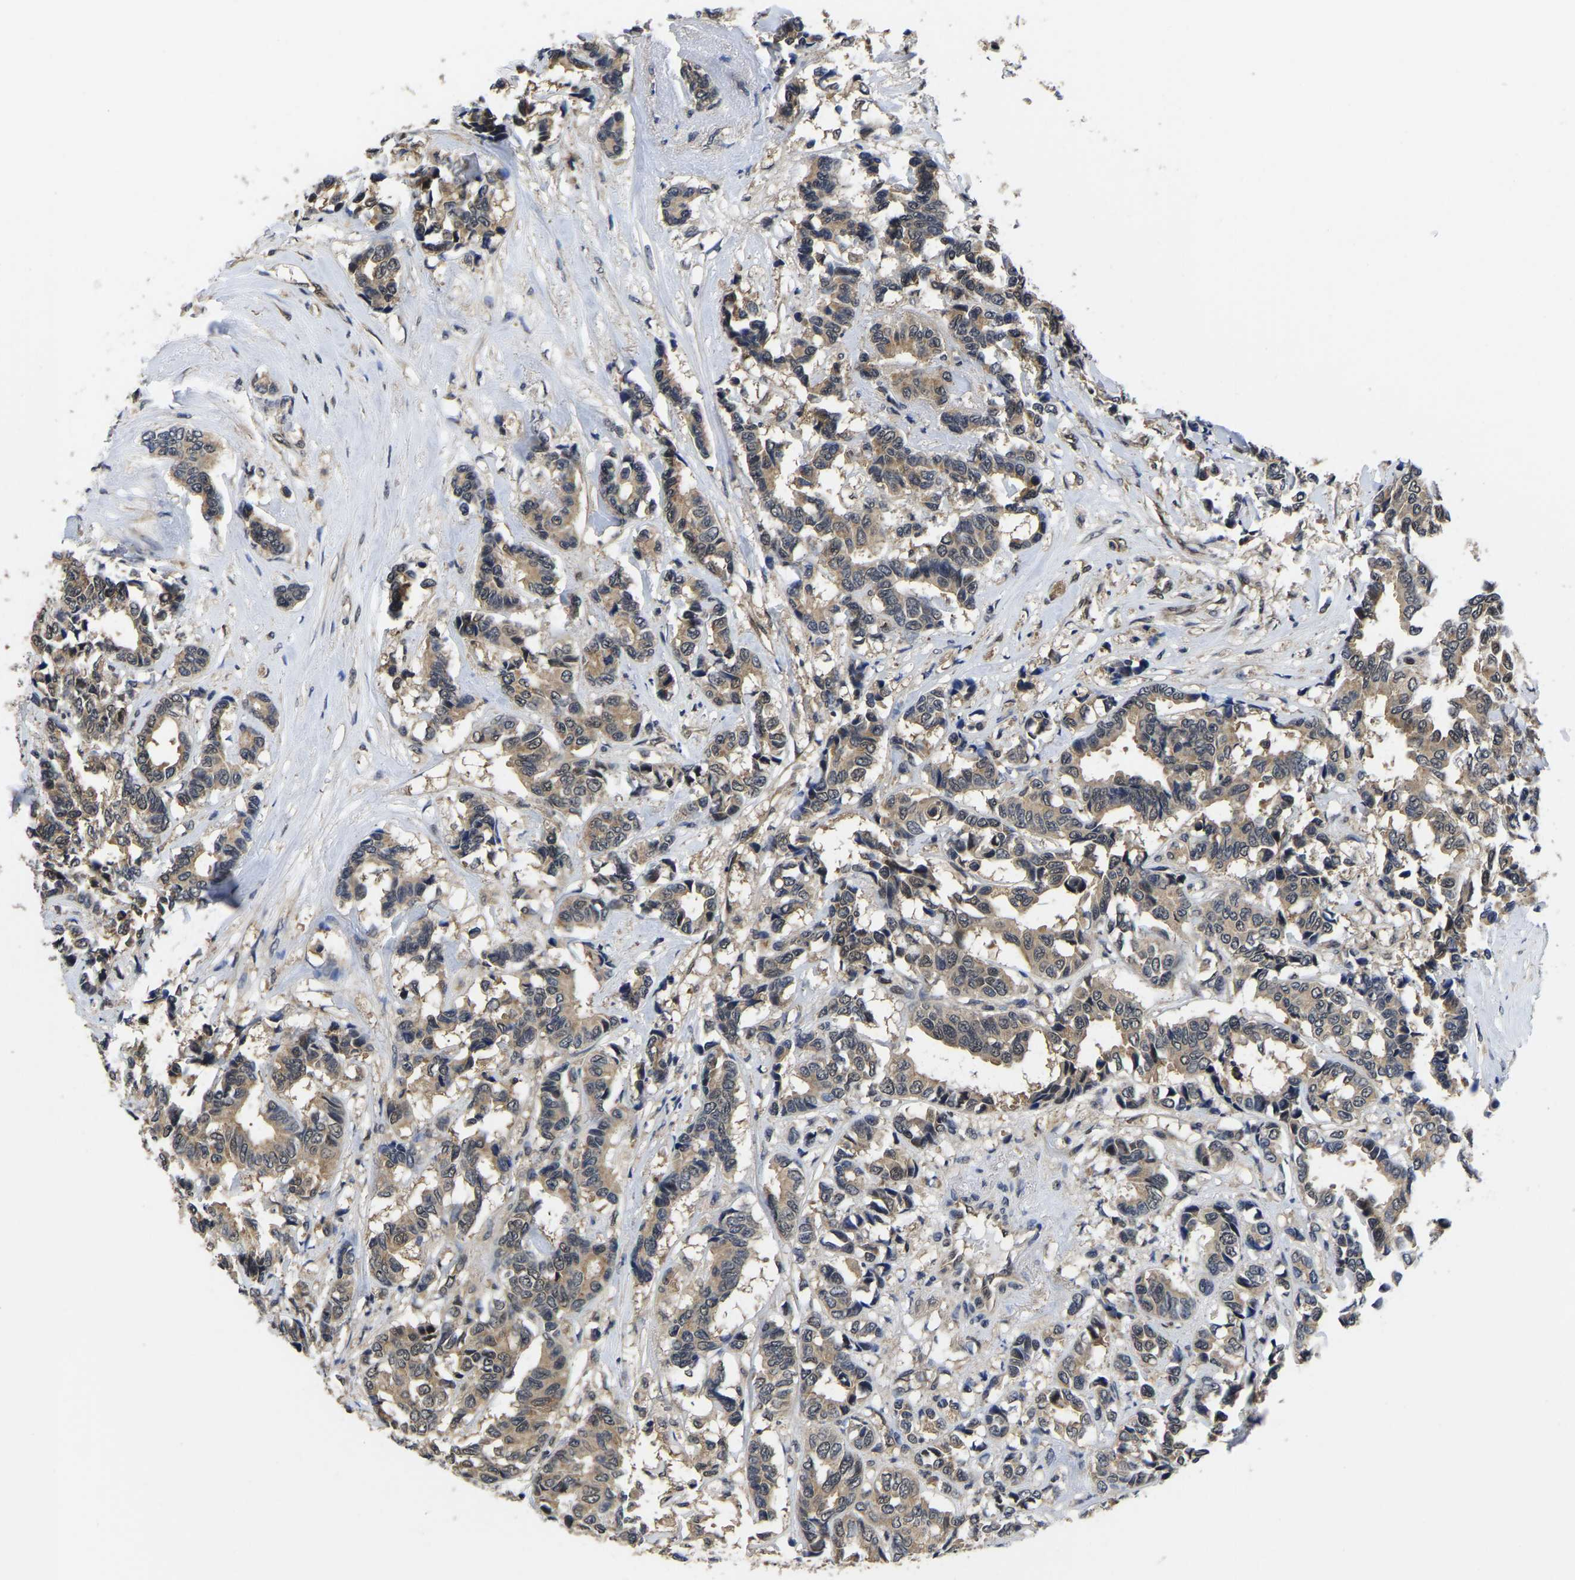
{"staining": {"intensity": "moderate", "quantity": ">75%", "location": "cytoplasmic/membranous,nuclear"}, "tissue": "breast cancer", "cell_type": "Tumor cells", "image_type": "cancer", "snomed": [{"axis": "morphology", "description": "Duct carcinoma"}, {"axis": "topography", "description": "Breast"}], "caption": "Immunohistochemistry (IHC) (DAB (3,3'-diaminobenzidine)) staining of breast cancer (invasive ductal carcinoma) shows moderate cytoplasmic/membranous and nuclear protein staining in approximately >75% of tumor cells.", "gene": "MCOLN2", "patient": {"sex": "female", "age": 87}}